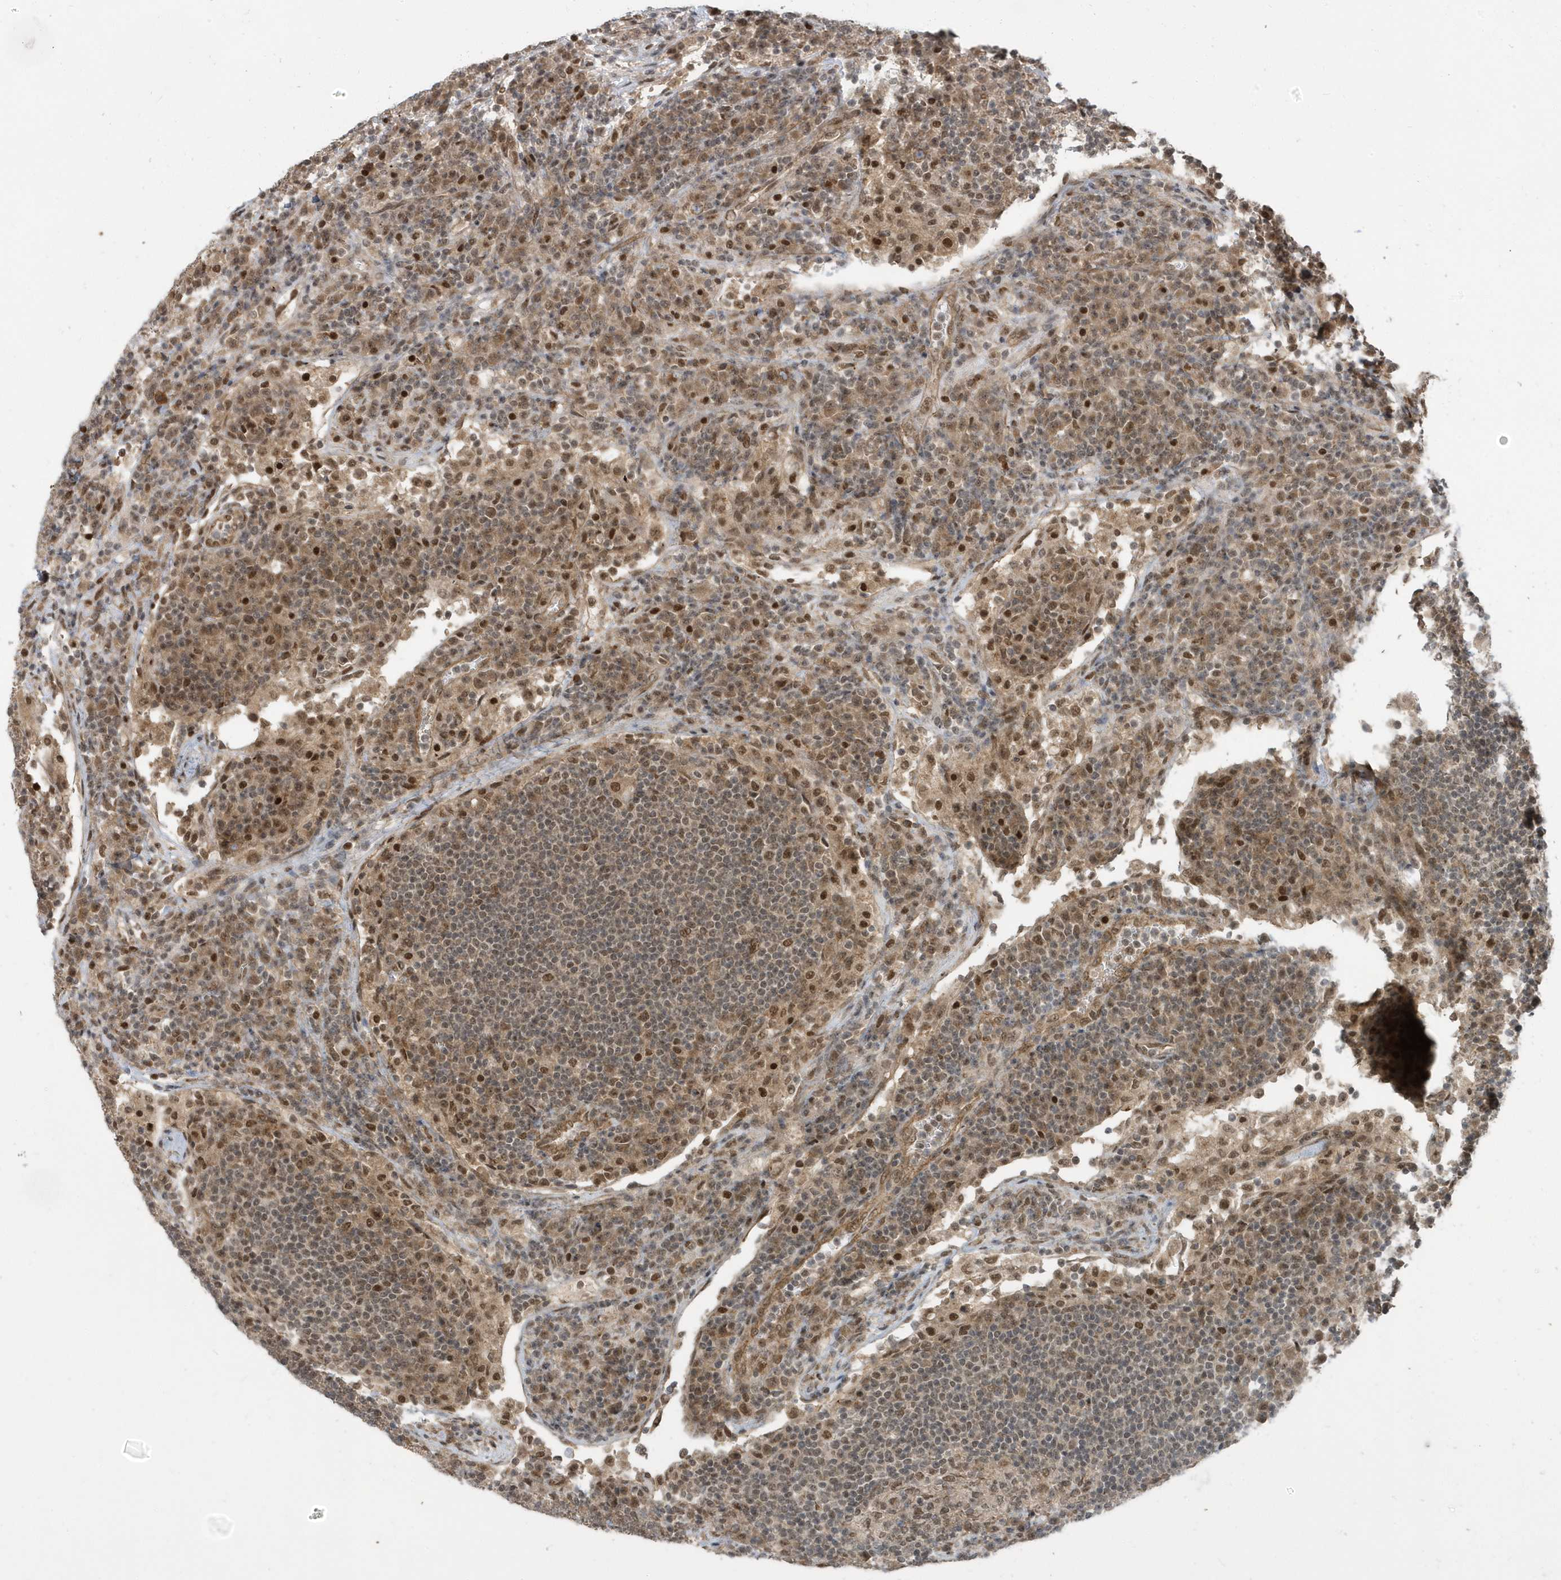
{"staining": {"intensity": "moderate", "quantity": "25%-75%", "location": "nuclear"}, "tissue": "lymph node", "cell_type": "Germinal center cells", "image_type": "normal", "snomed": [{"axis": "morphology", "description": "Normal tissue, NOS"}, {"axis": "topography", "description": "Lymph node"}], "caption": "Brown immunohistochemical staining in unremarkable lymph node reveals moderate nuclear staining in approximately 25%-75% of germinal center cells.", "gene": "USP53", "patient": {"sex": "female", "age": 53}}